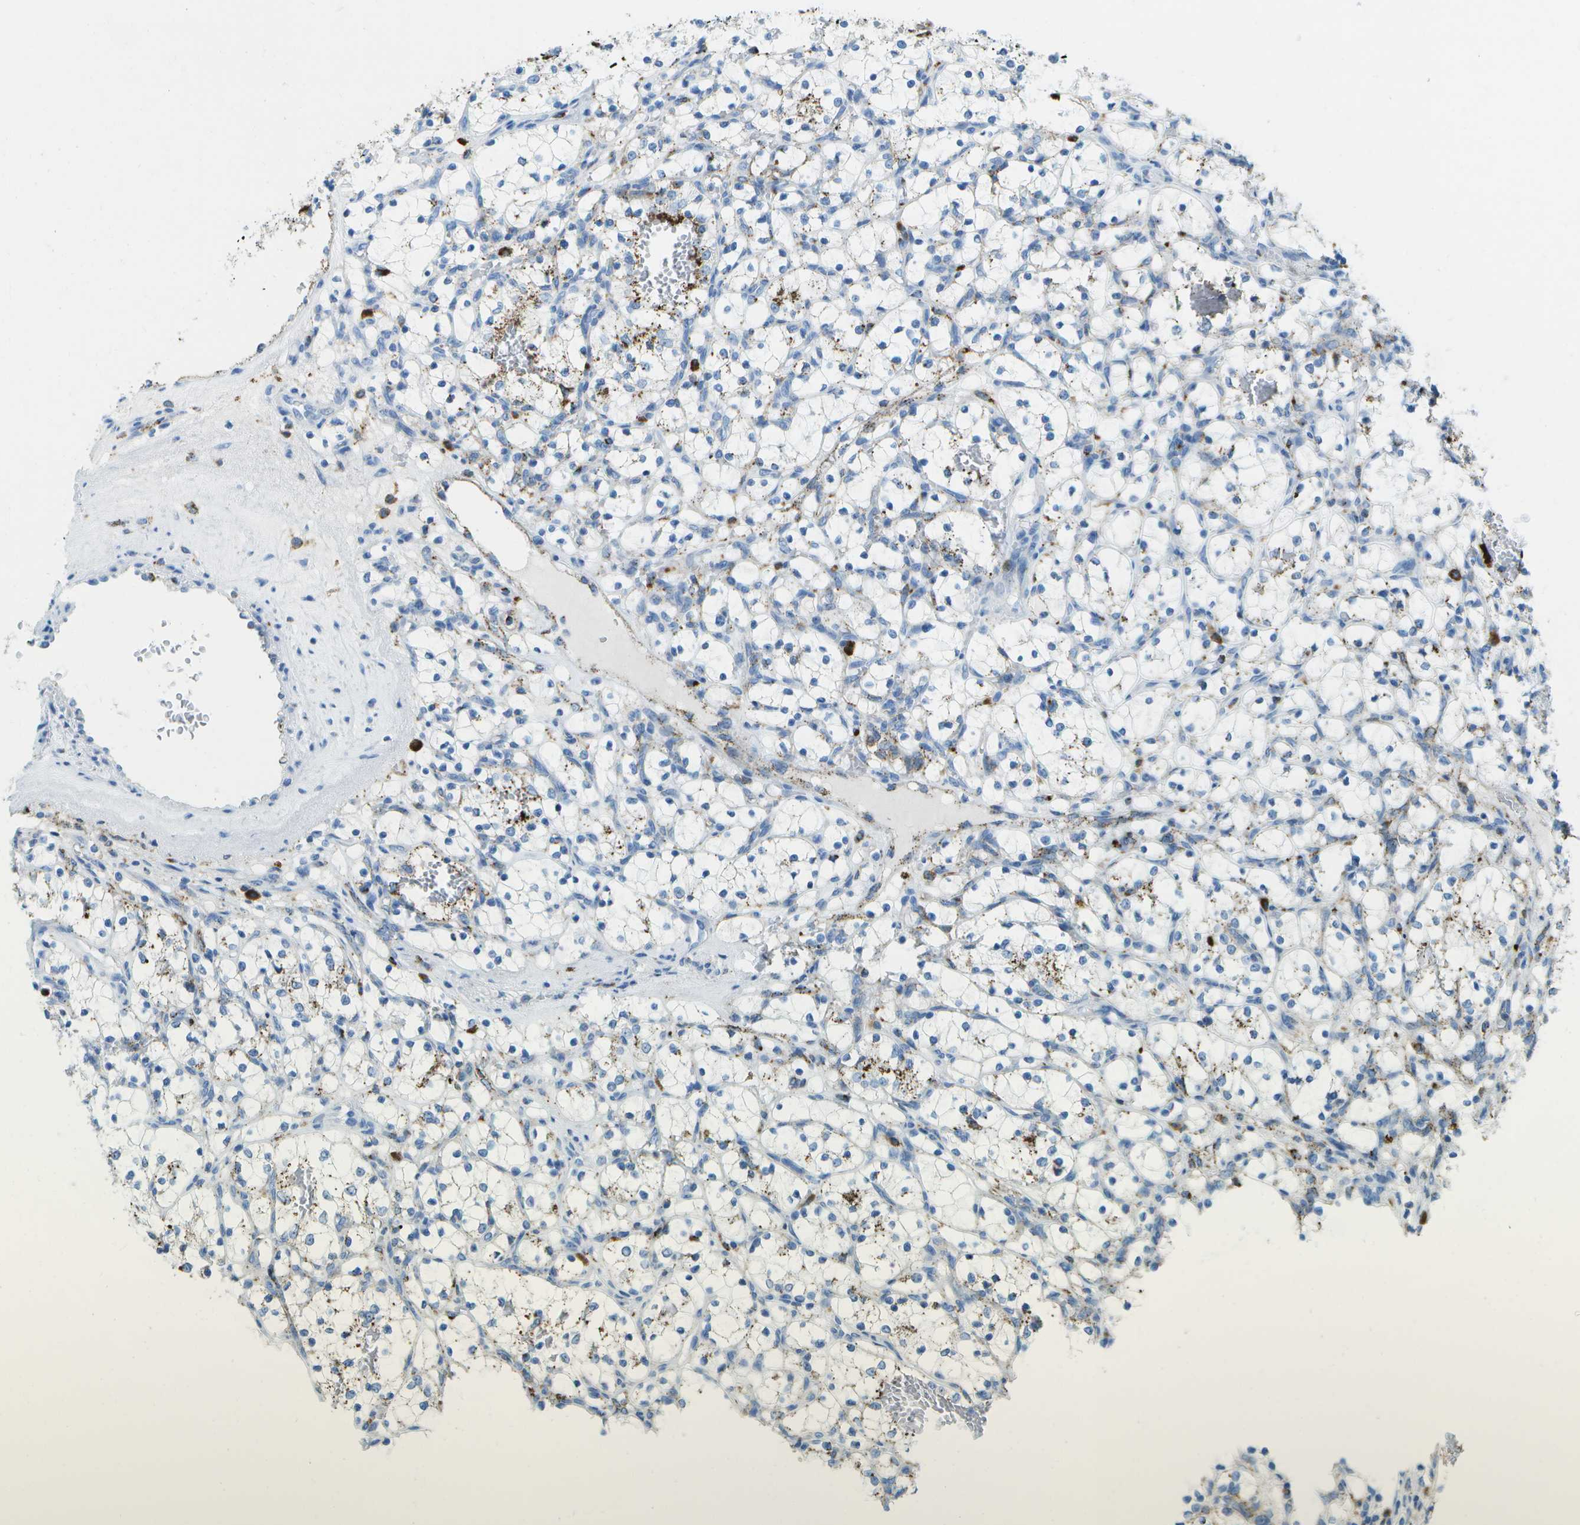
{"staining": {"intensity": "weak", "quantity": "<25%", "location": "cytoplasmic/membranous"}, "tissue": "renal cancer", "cell_type": "Tumor cells", "image_type": "cancer", "snomed": [{"axis": "morphology", "description": "Adenocarcinoma, NOS"}, {"axis": "topography", "description": "Kidney"}], "caption": "The image demonstrates no staining of tumor cells in renal cancer (adenocarcinoma).", "gene": "PRCP", "patient": {"sex": "female", "age": 69}}